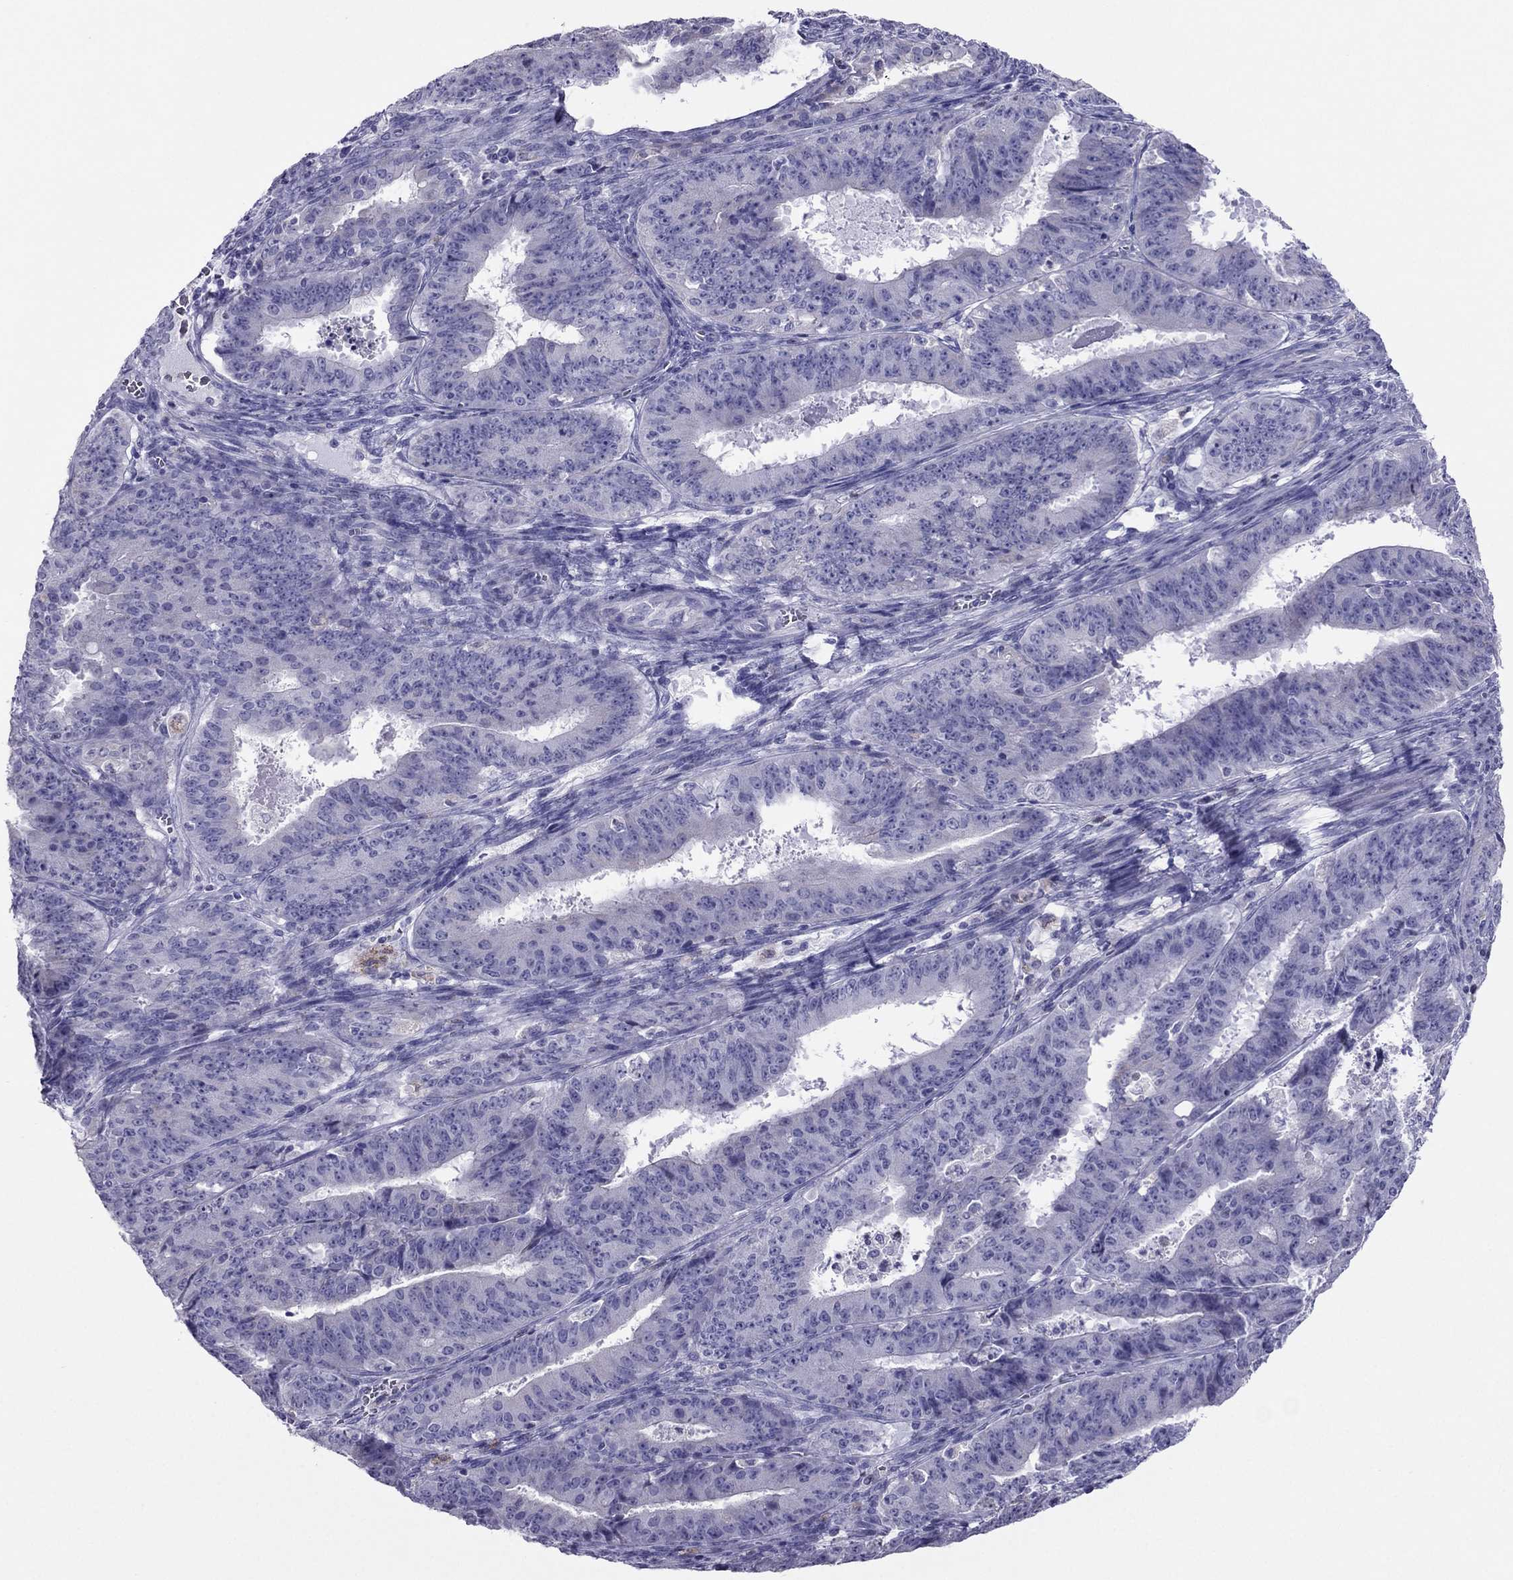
{"staining": {"intensity": "negative", "quantity": "none", "location": "none"}, "tissue": "ovarian cancer", "cell_type": "Tumor cells", "image_type": "cancer", "snomed": [{"axis": "morphology", "description": "Carcinoma, endometroid"}, {"axis": "topography", "description": "Ovary"}], "caption": "A high-resolution image shows immunohistochemistry staining of ovarian endometroid carcinoma, which shows no significant expression in tumor cells. (Immunohistochemistry, brightfield microscopy, high magnification).", "gene": "MAEL", "patient": {"sex": "female", "age": 42}}